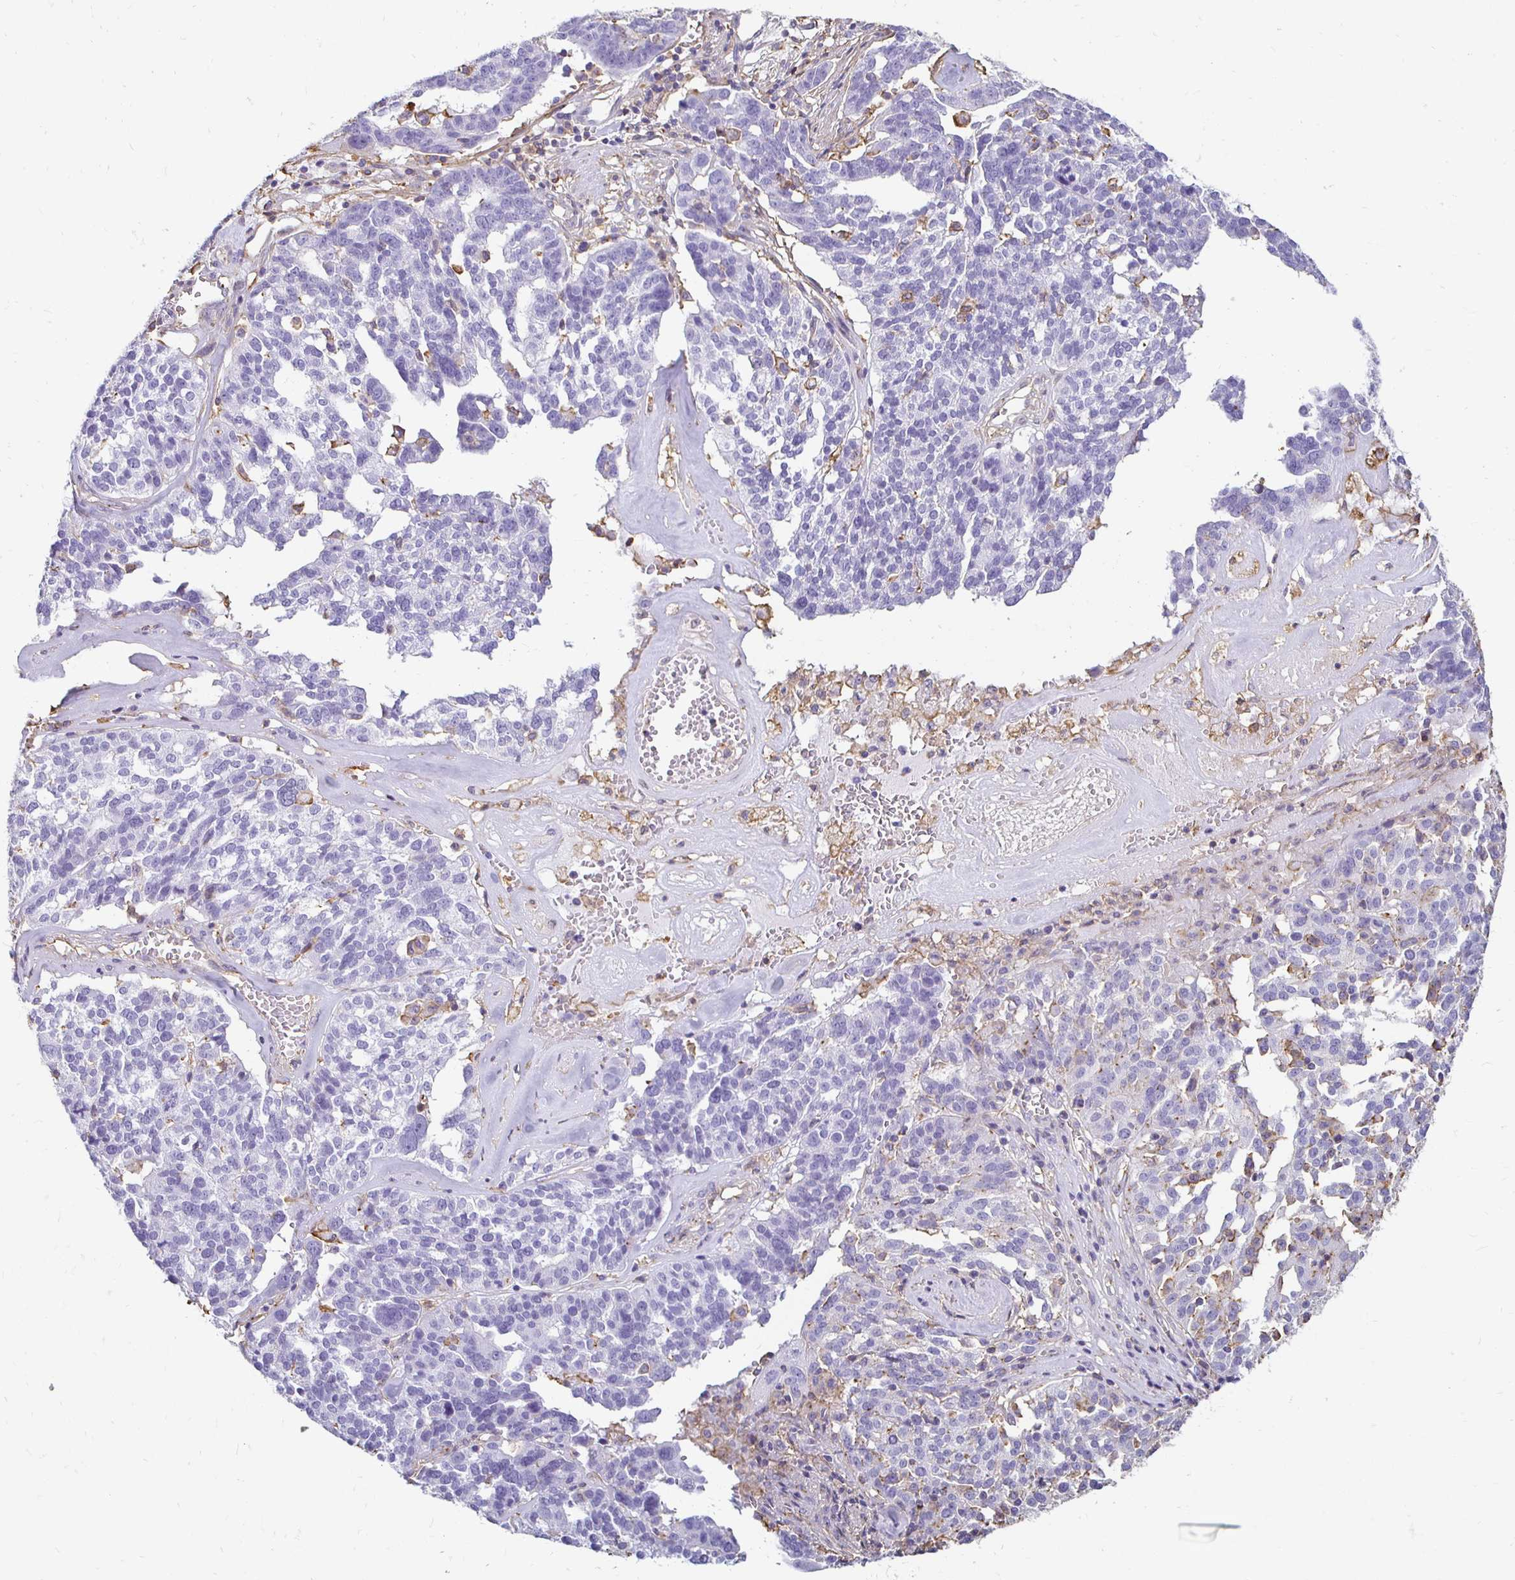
{"staining": {"intensity": "negative", "quantity": "none", "location": "none"}, "tissue": "ovarian cancer", "cell_type": "Tumor cells", "image_type": "cancer", "snomed": [{"axis": "morphology", "description": "Cystadenocarcinoma, serous, NOS"}, {"axis": "topography", "description": "Ovary"}], "caption": "Human ovarian serous cystadenocarcinoma stained for a protein using IHC demonstrates no staining in tumor cells.", "gene": "TAS1R3", "patient": {"sex": "female", "age": 59}}